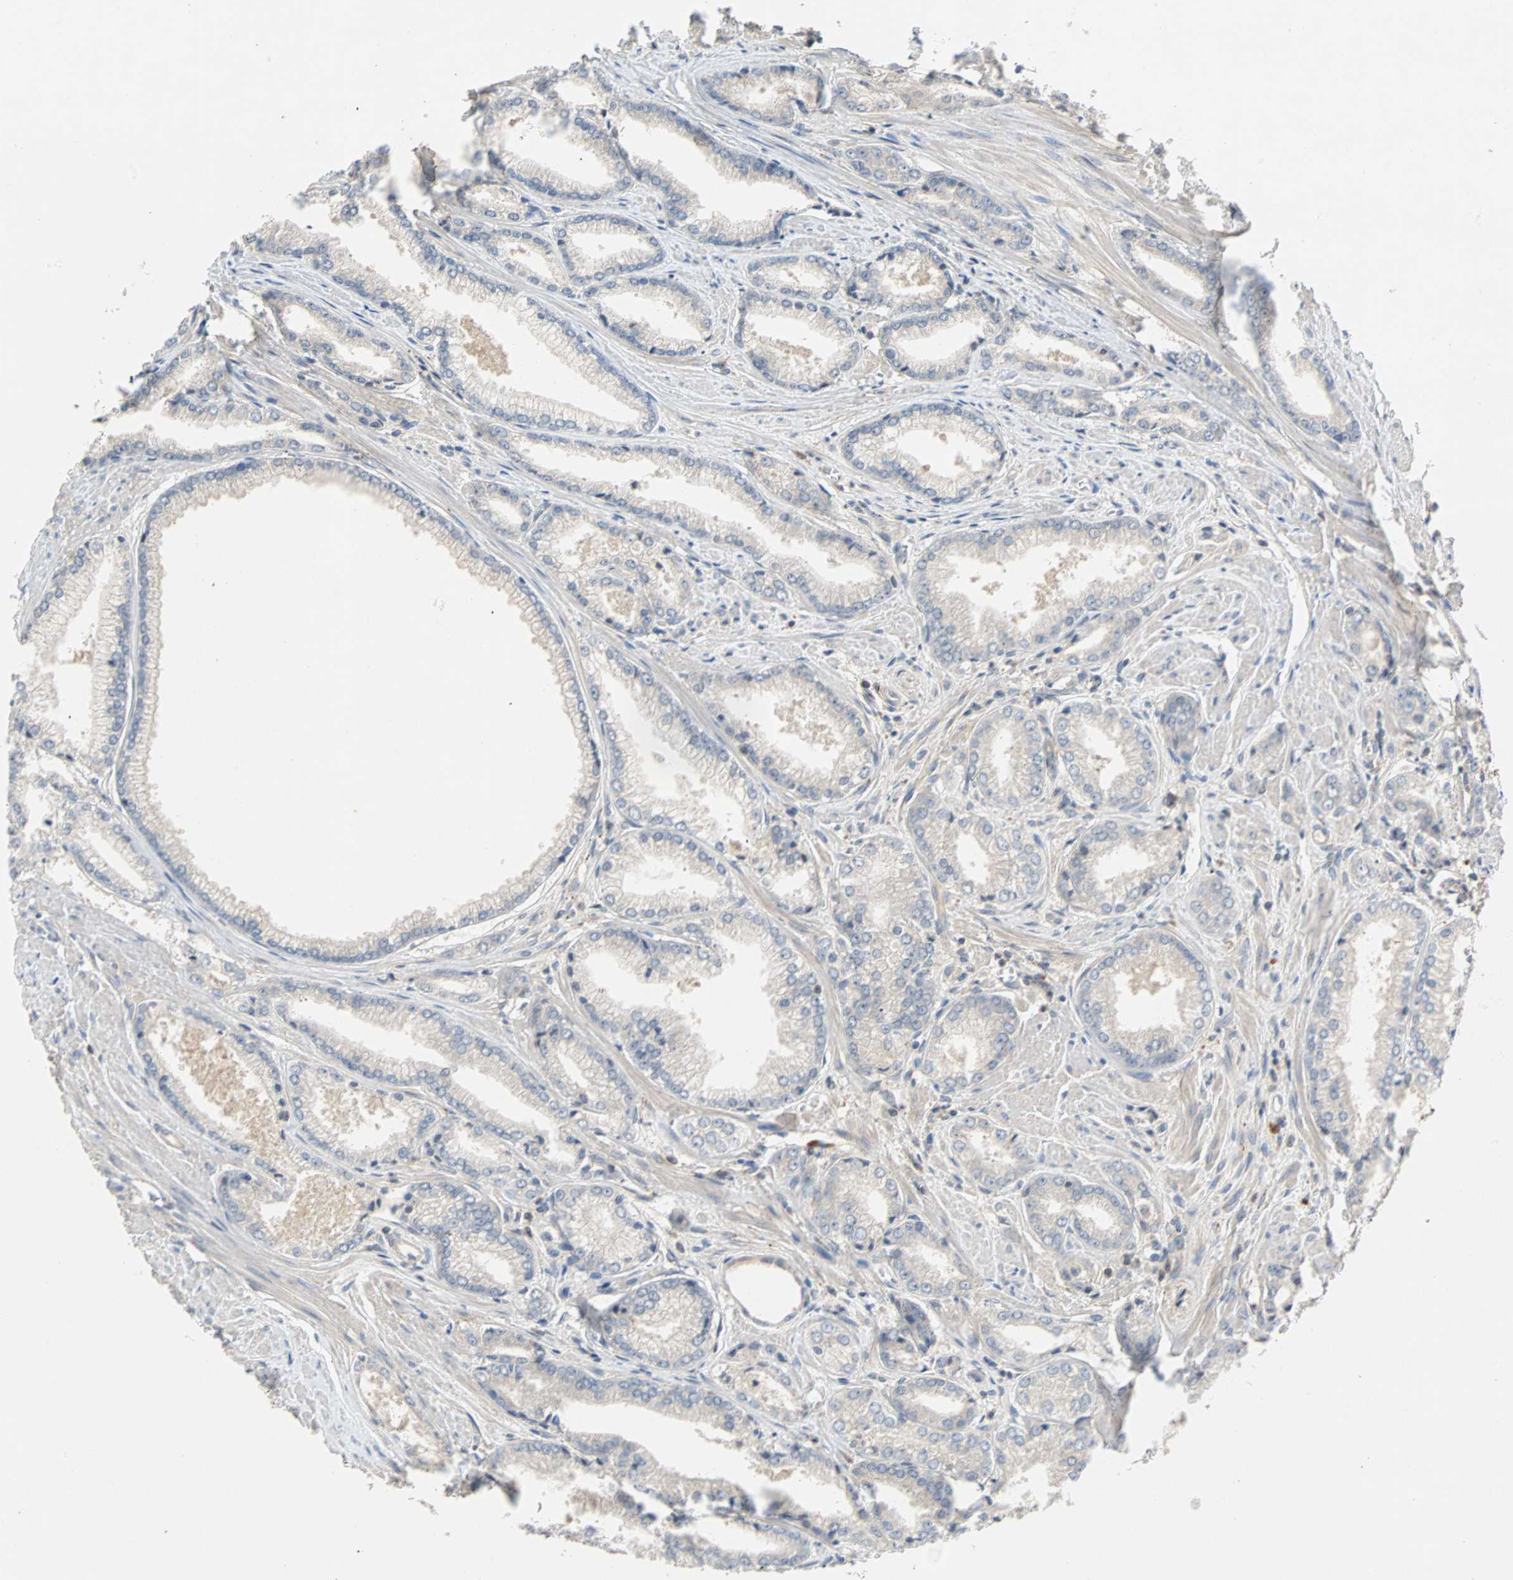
{"staining": {"intensity": "negative", "quantity": "none", "location": "none"}, "tissue": "prostate cancer", "cell_type": "Tumor cells", "image_type": "cancer", "snomed": [{"axis": "morphology", "description": "Adenocarcinoma, Low grade"}, {"axis": "topography", "description": "Prostate"}], "caption": "An immunohistochemistry (IHC) photomicrograph of prostate low-grade adenocarcinoma is shown. There is no staining in tumor cells of prostate low-grade adenocarcinoma.", "gene": "MAP4K1", "patient": {"sex": "male", "age": 64}}